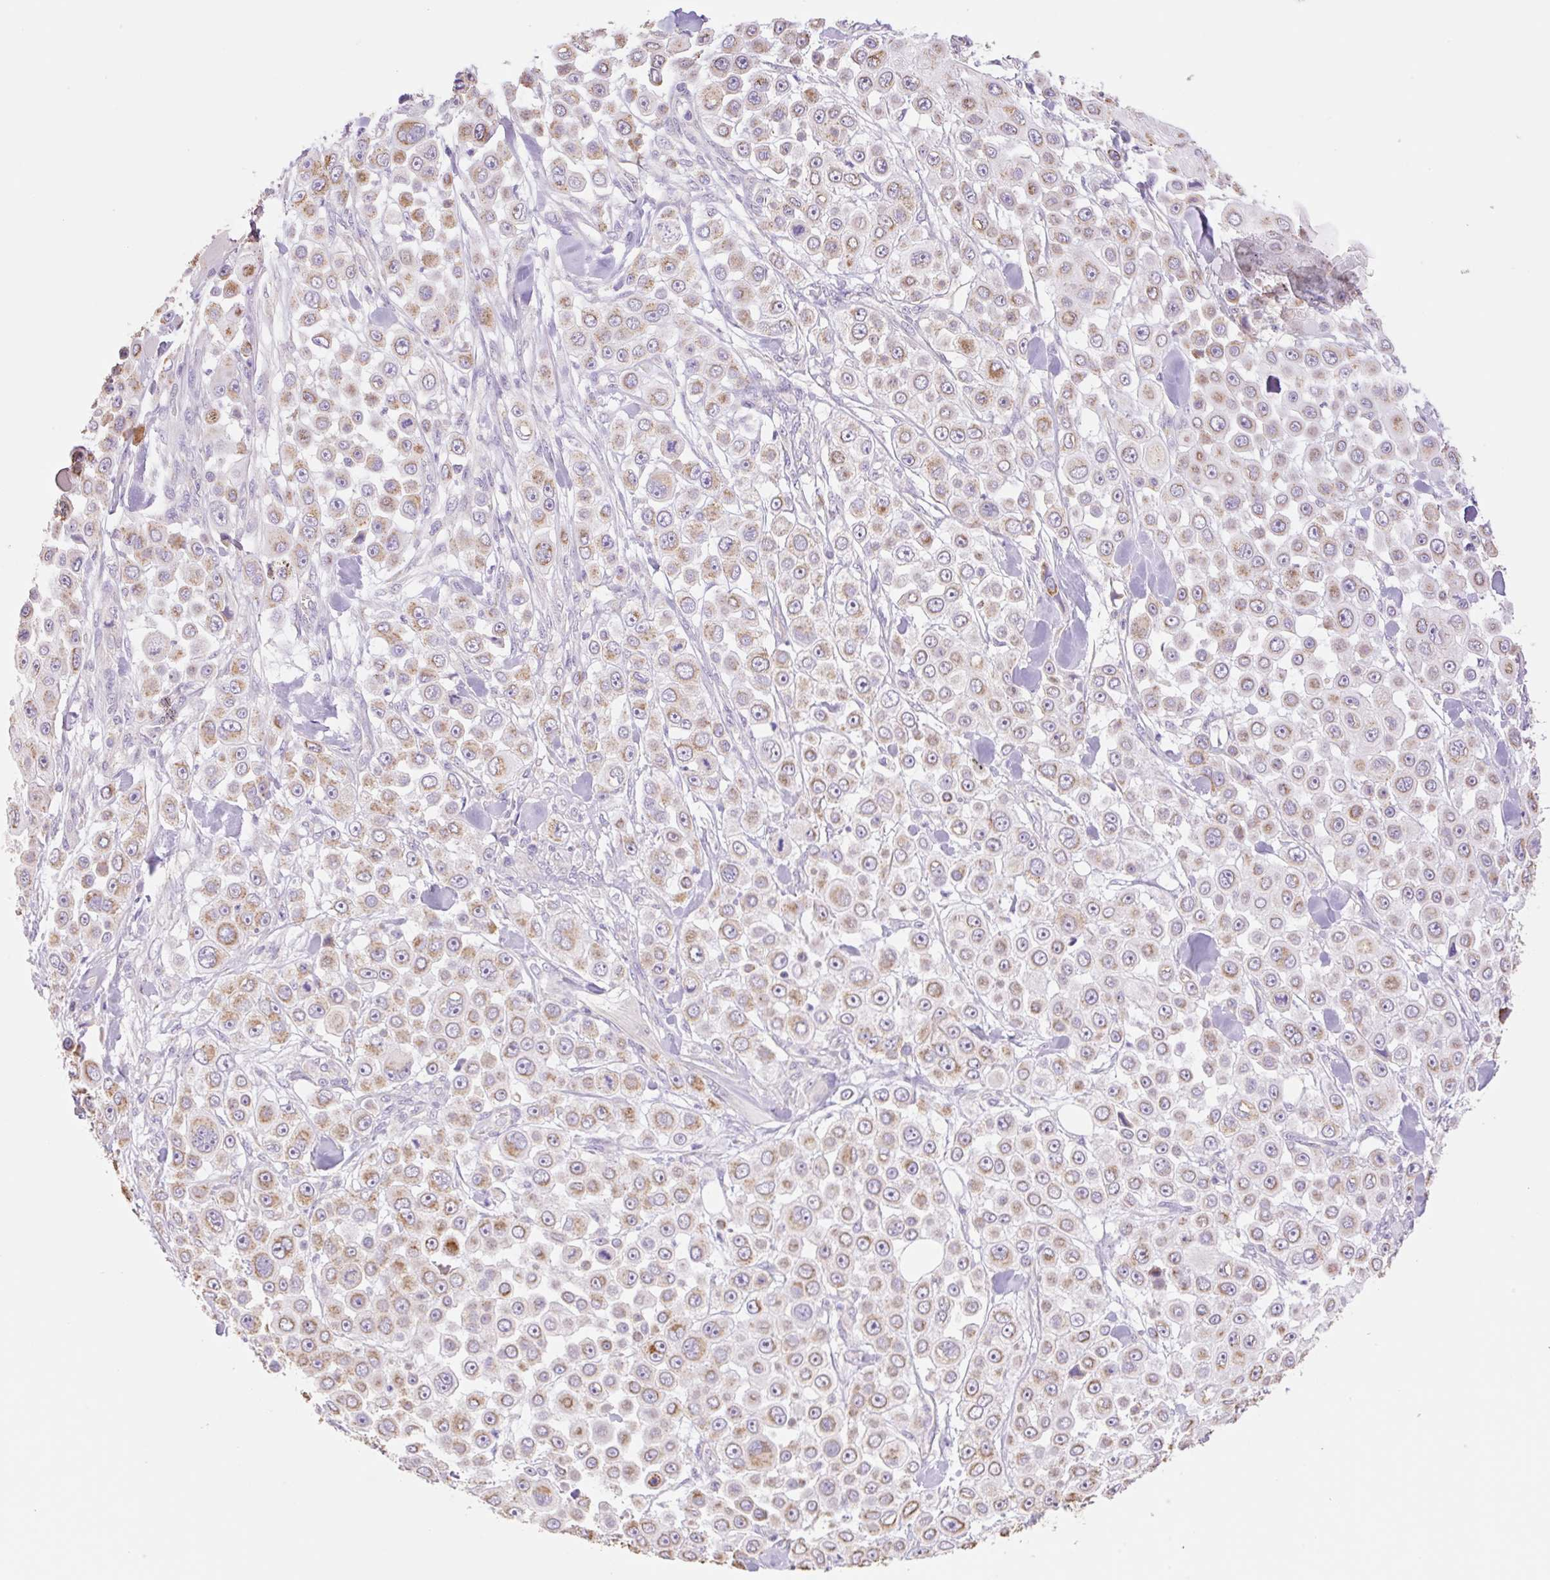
{"staining": {"intensity": "weak", "quantity": ">75%", "location": "cytoplasmic/membranous"}, "tissue": "skin cancer", "cell_type": "Tumor cells", "image_type": "cancer", "snomed": [{"axis": "morphology", "description": "Squamous cell carcinoma, NOS"}, {"axis": "topography", "description": "Skin"}], "caption": "Tumor cells reveal weak cytoplasmic/membranous expression in about >75% of cells in skin cancer.", "gene": "COPZ2", "patient": {"sex": "male", "age": 67}}